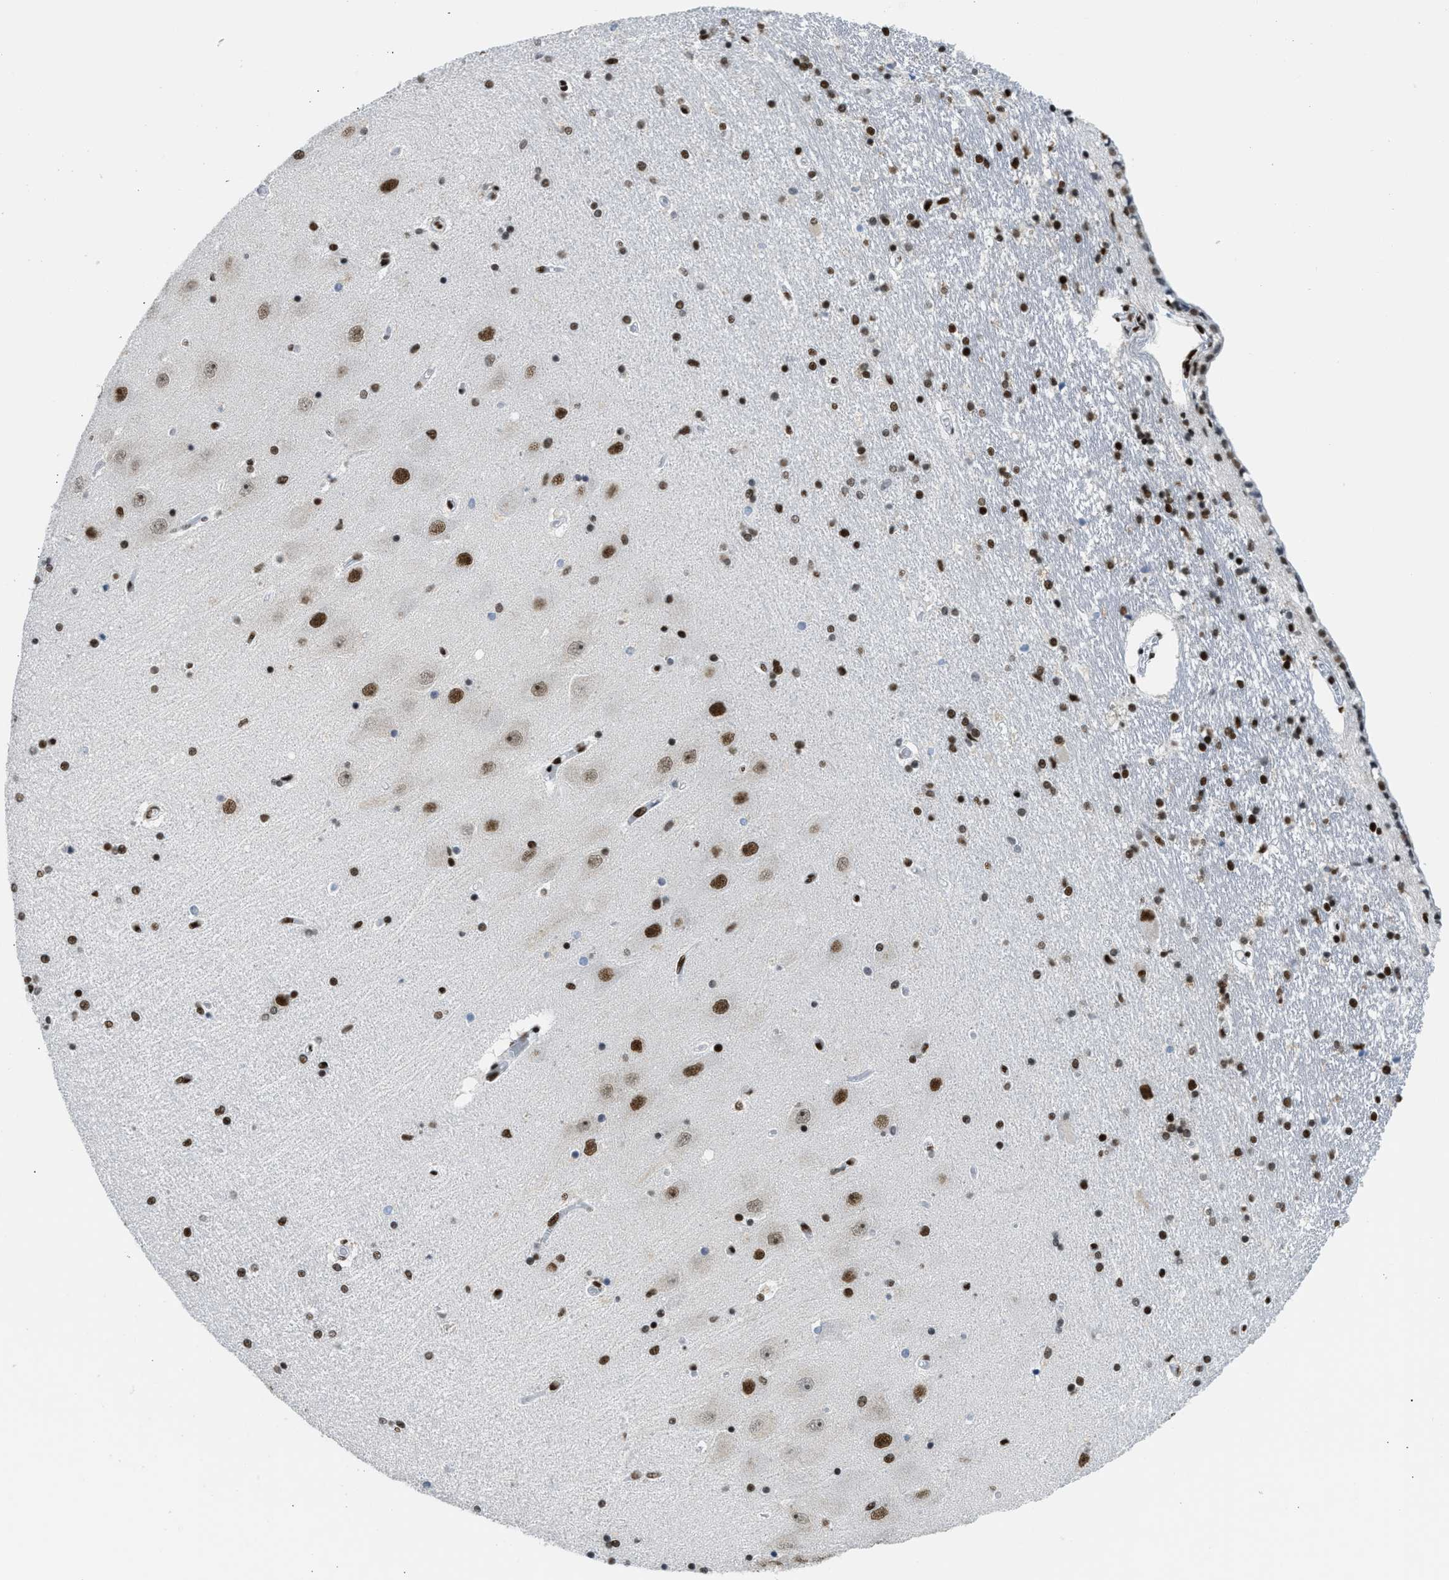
{"staining": {"intensity": "strong", "quantity": ">75%", "location": "nuclear"}, "tissue": "hippocampus", "cell_type": "Glial cells", "image_type": "normal", "snomed": [{"axis": "morphology", "description": "Normal tissue, NOS"}, {"axis": "topography", "description": "Hippocampus"}], "caption": "DAB immunohistochemical staining of normal human hippocampus demonstrates strong nuclear protein staining in about >75% of glial cells. The protein of interest is stained brown, and the nuclei are stained in blue (DAB IHC with brightfield microscopy, high magnification).", "gene": "PIF1", "patient": {"sex": "female", "age": 54}}